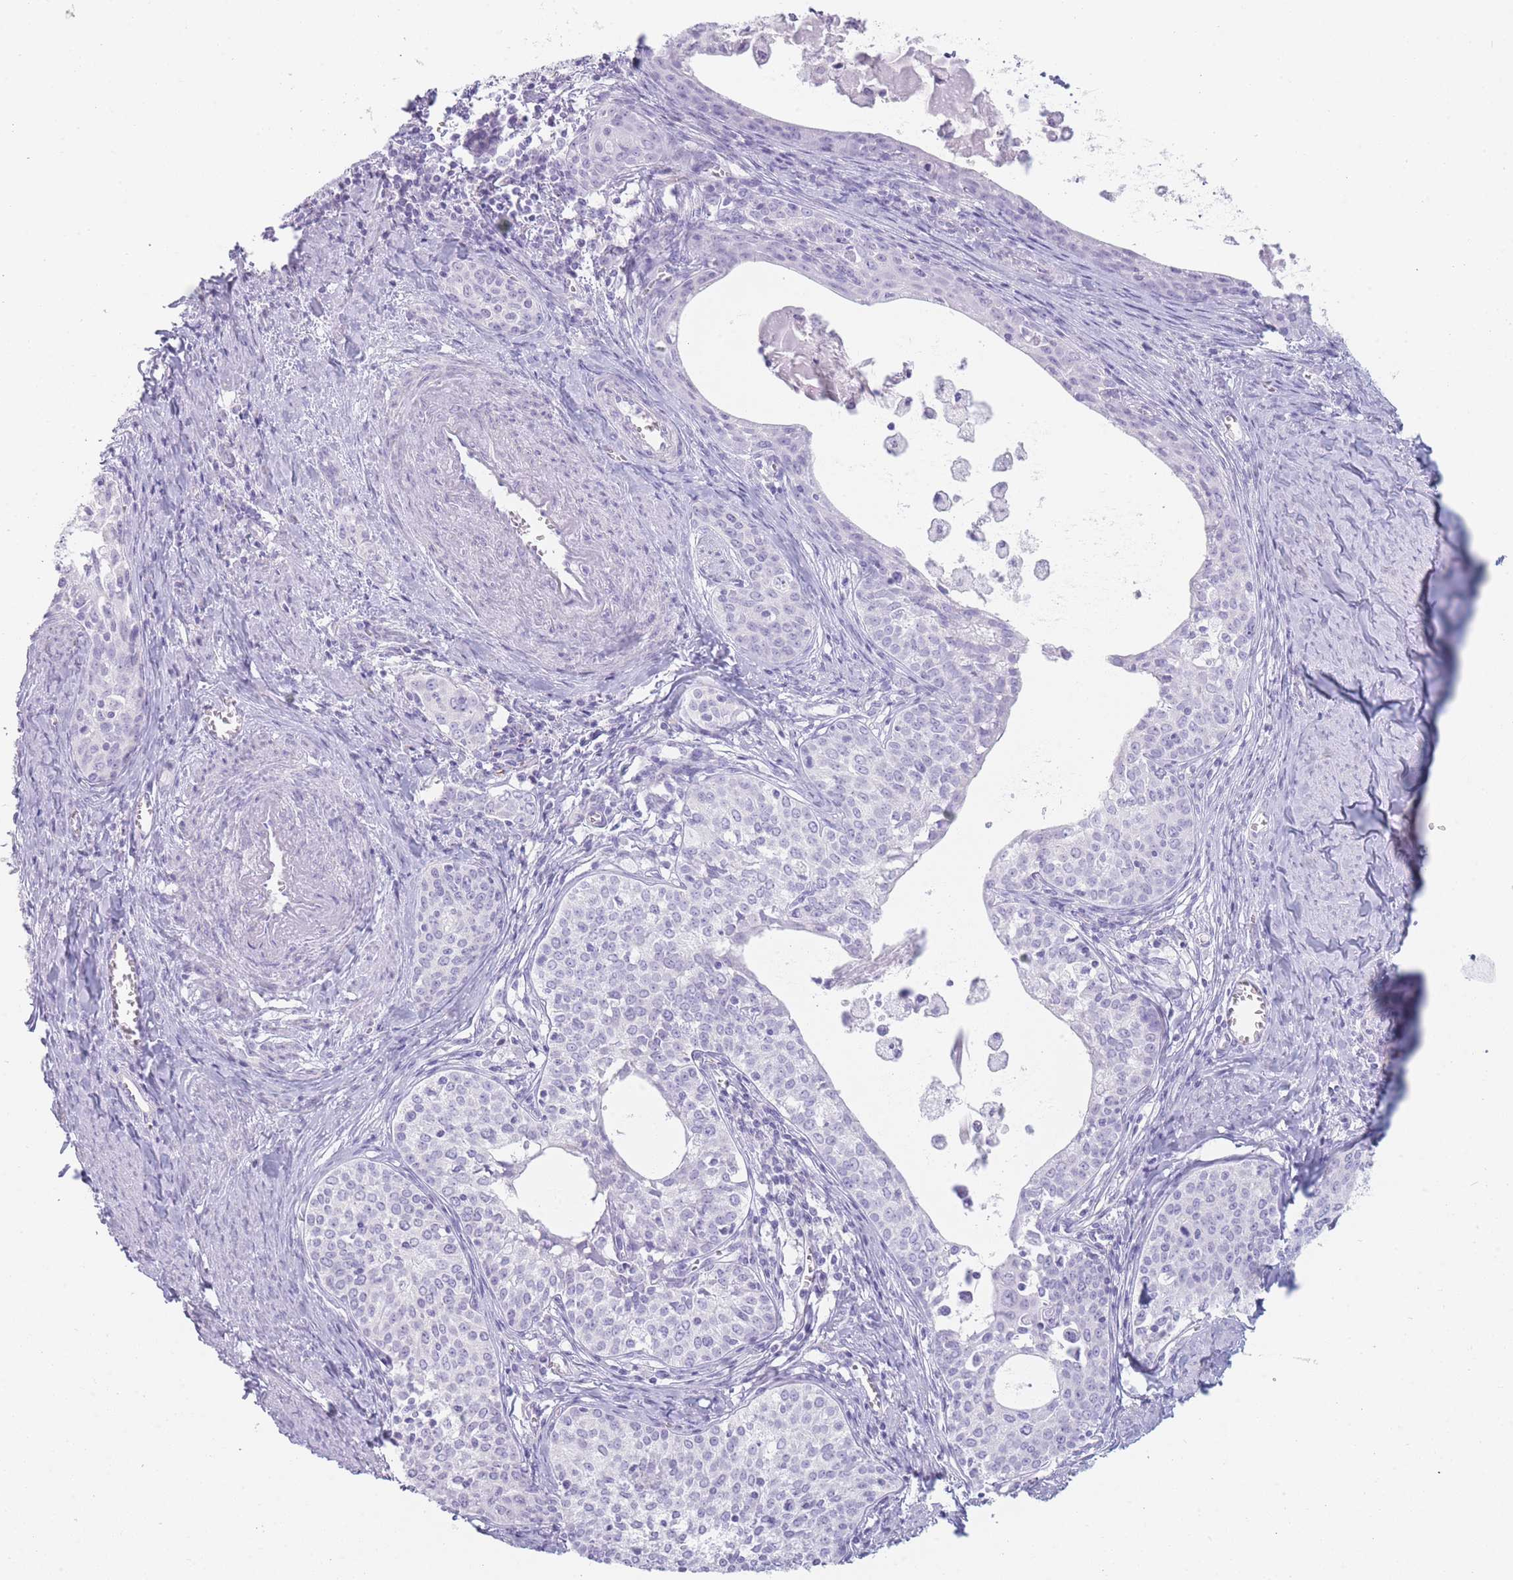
{"staining": {"intensity": "negative", "quantity": "none", "location": "none"}, "tissue": "cervical cancer", "cell_type": "Tumor cells", "image_type": "cancer", "snomed": [{"axis": "morphology", "description": "Squamous cell carcinoma, NOS"}, {"axis": "morphology", "description": "Adenocarcinoma, NOS"}, {"axis": "topography", "description": "Cervix"}], "caption": "DAB (3,3'-diaminobenzidine) immunohistochemical staining of cervical cancer demonstrates no significant positivity in tumor cells.", "gene": "GPR12", "patient": {"sex": "female", "age": 52}}